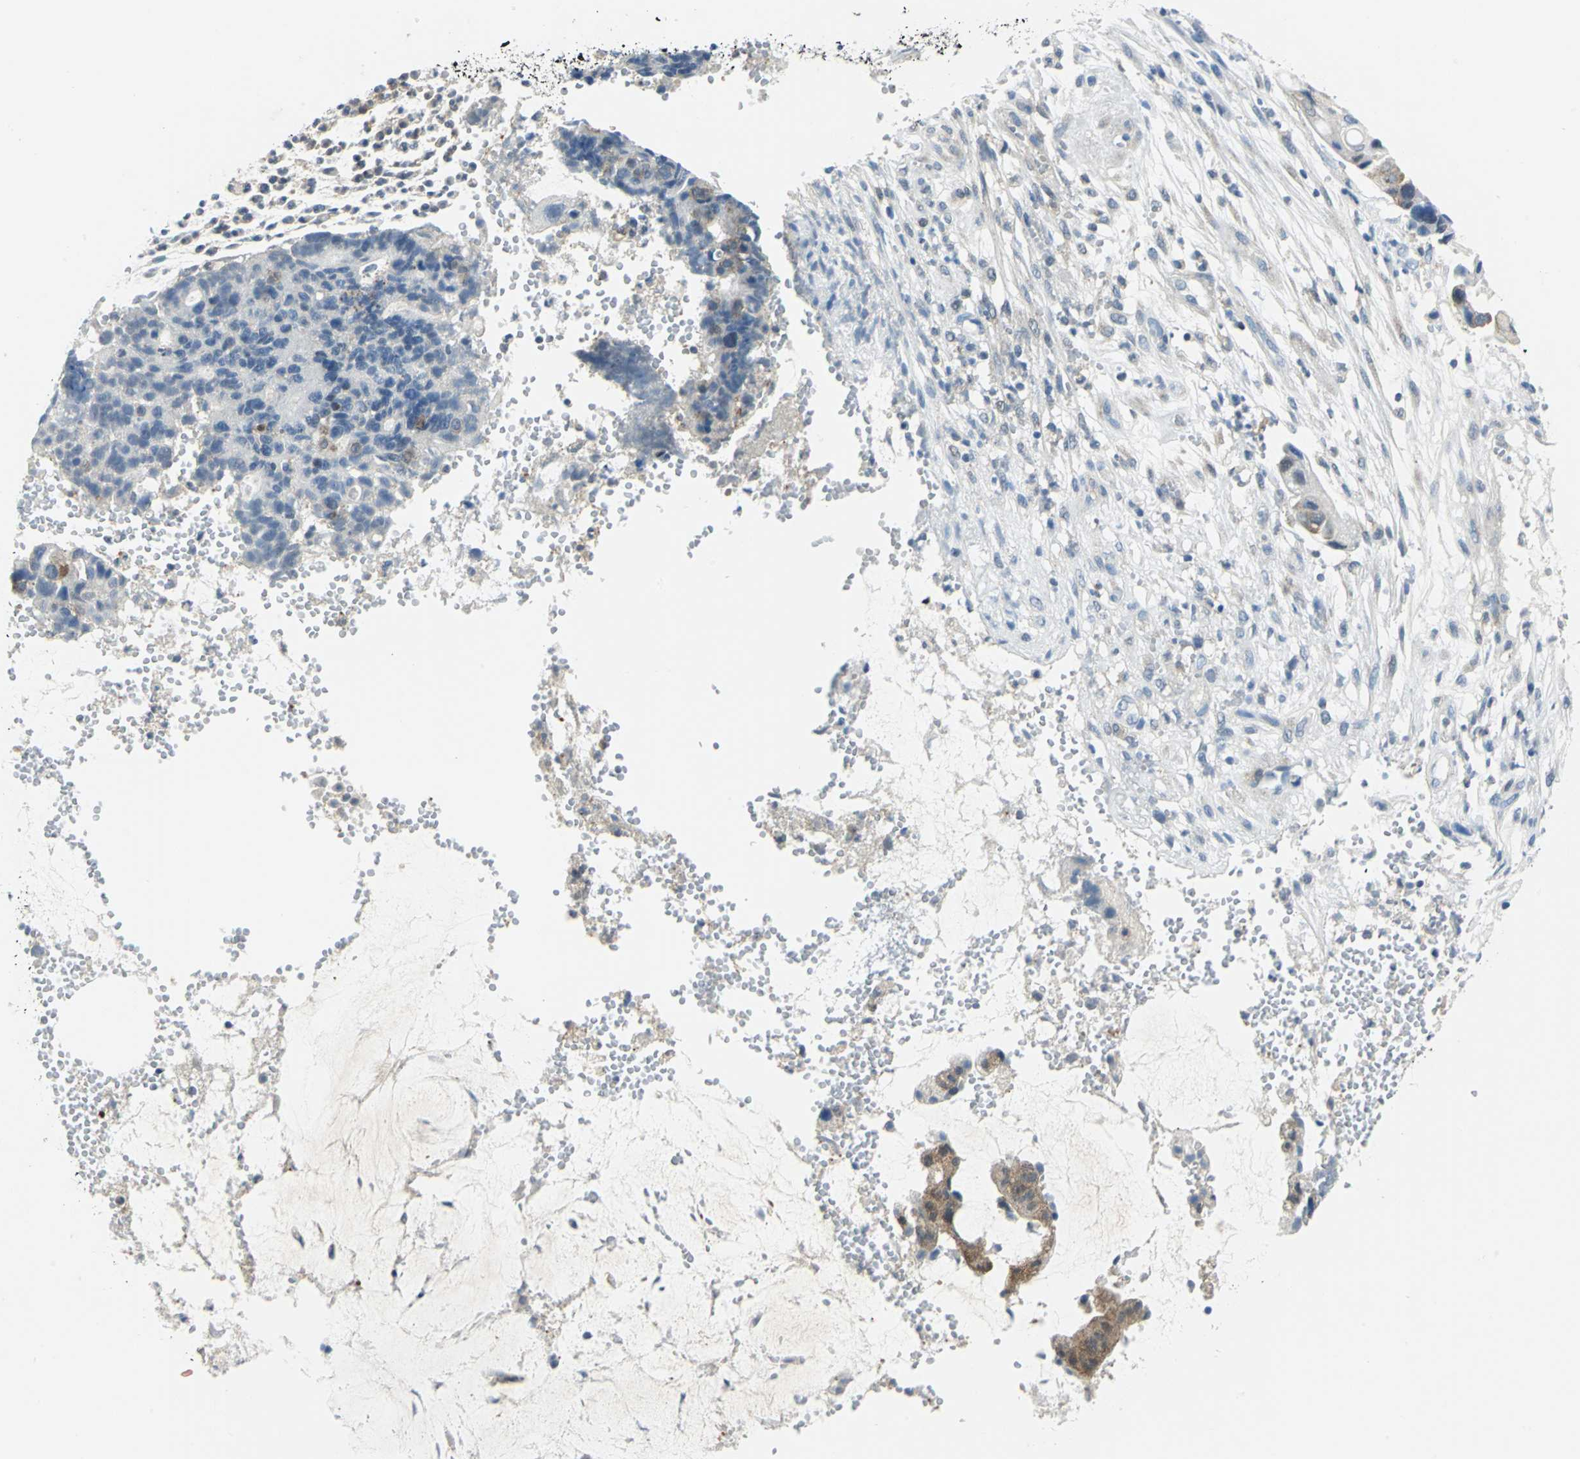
{"staining": {"intensity": "moderate", "quantity": "25%-75%", "location": "cytoplasmic/membranous"}, "tissue": "colorectal cancer", "cell_type": "Tumor cells", "image_type": "cancer", "snomed": [{"axis": "morphology", "description": "Adenocarcinoma, NOS"}, {"axis": "topography", "description": "Colon"}], "caption": "This micrograph reveals IHC staining of human colorectal cancer (adenocarcinoma), with medium moderate cytoplasmic/membranous positivity in about 25%-75% of tumor cells.", "gene": "ALDOA", "patient": {"sex": "female", "age": 57}}